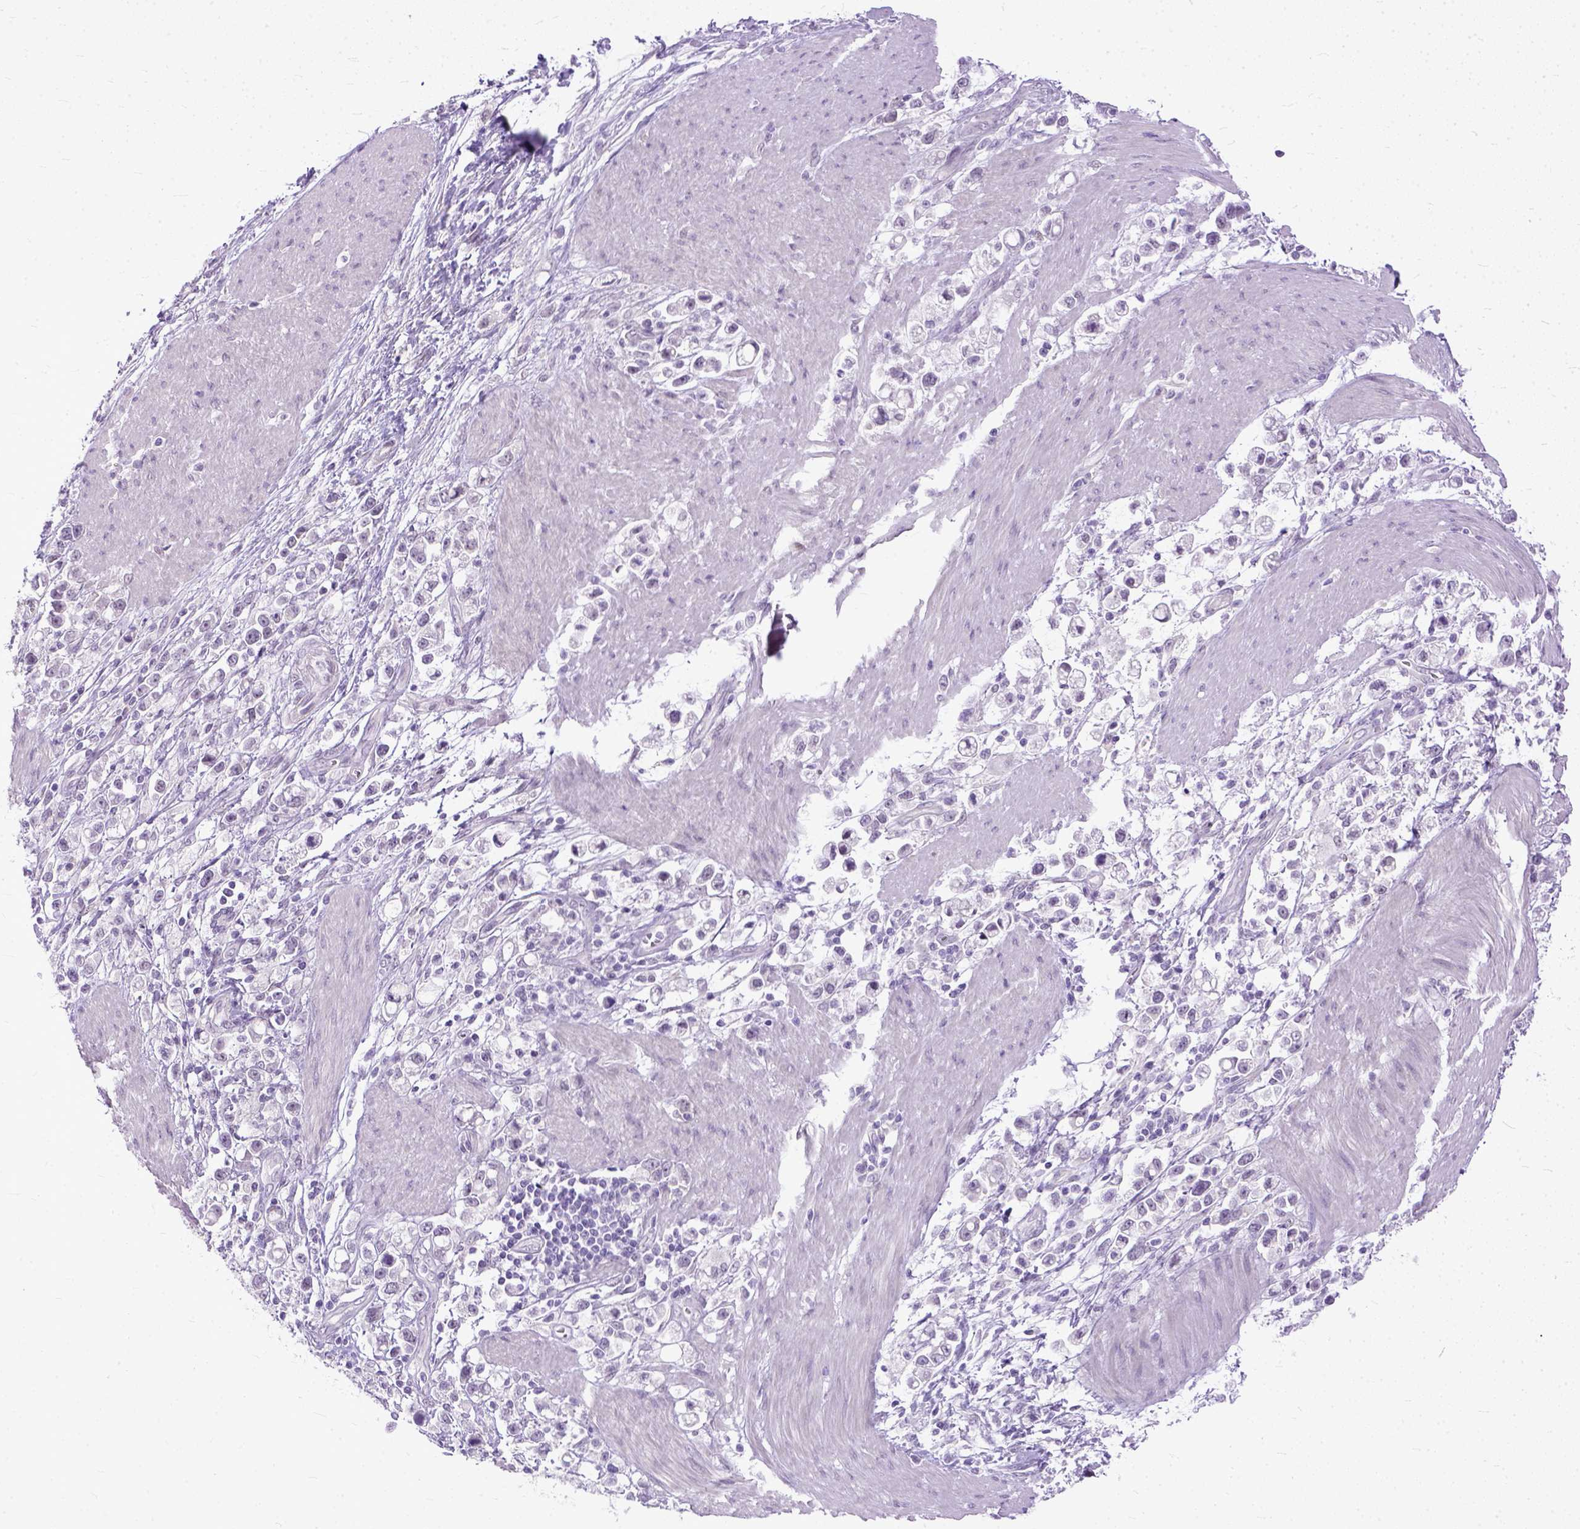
{"staining": {"intensity": "negative", "quantity": "none", "location": "none"}, "tissue": "stomach cancer", "cell_type": "Tumor cells", "image_type": "cancer", "snomed": [{"axis": "morphology", "description": "Adenocarcinoma, NOS"}, {"axis": "topography", "description": "Stomach"}], "caption": "Stomach cancer (adenocarcinoma) stained for a protein using IHC demonstrates no positivity tumor cells.", "gene": "TCEAL7", "patient": {"sex": "male", "age": 63}}